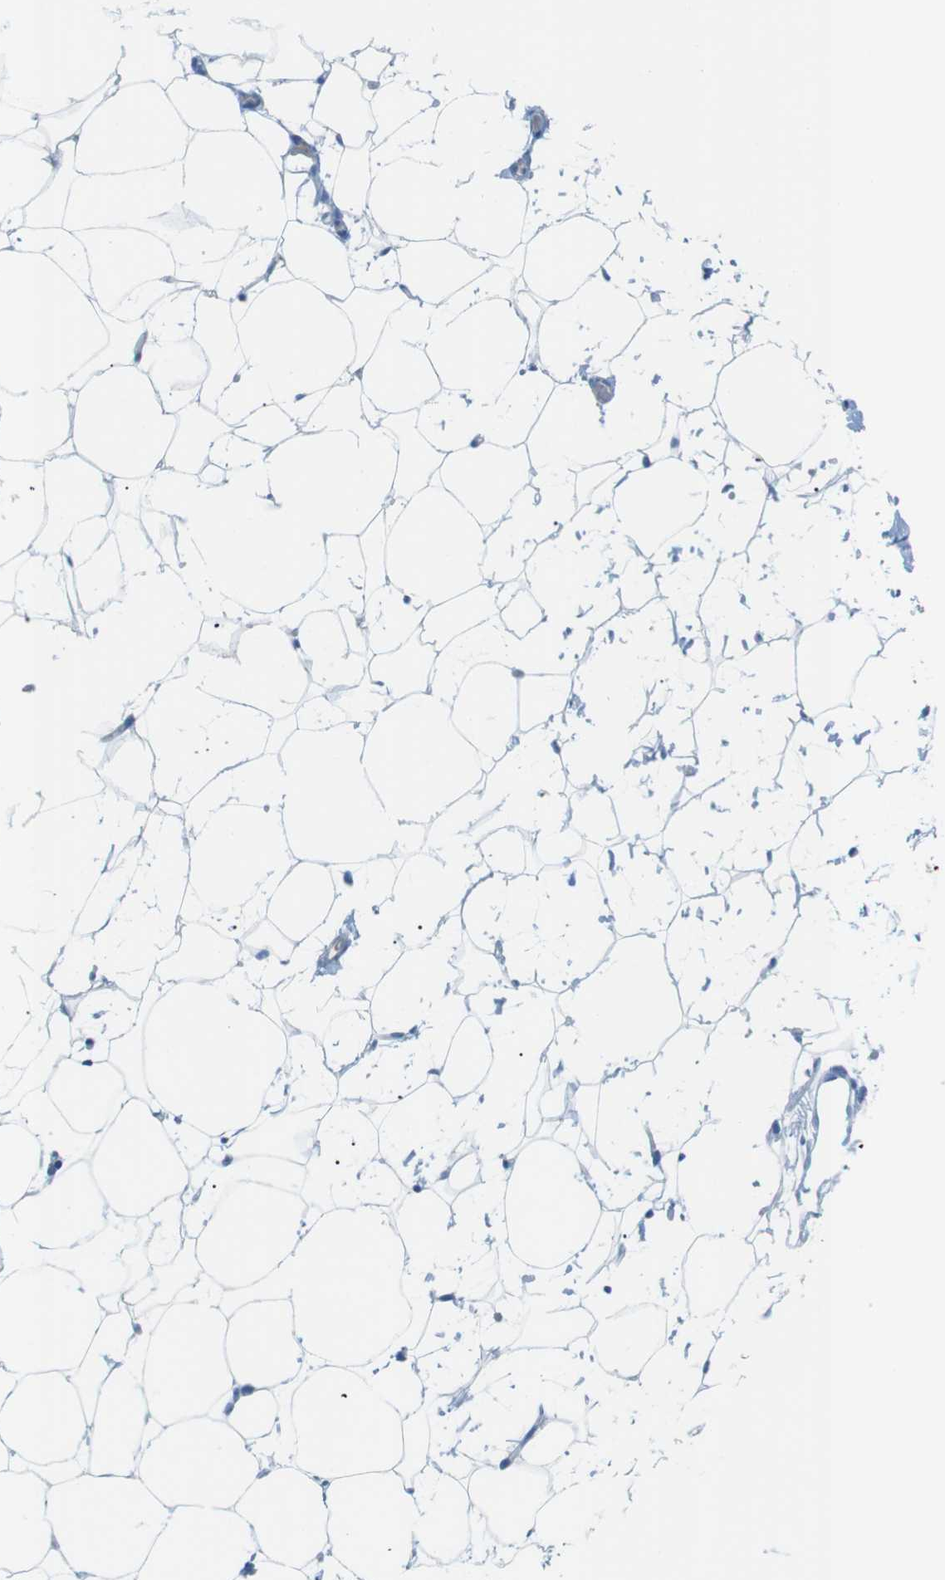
{"staining": {"intensity": "negative", "quantity": "none", "location": "none"}, "tissue": "adipose tissue", "cell_type": "Adipocytes", "image_type": "normal", "snomed": [{"axis": "morphology", "description": "Normal tissue, NOS"}, {"axis": "topography", "description": "Breast"}, {"axis": "topography", "description": "Soft tissue"}], "caption": "This is an IHC image of benign human adipose tissue. There is no positivity in adipocytes.", "gene": "AZGP1", "patient": {"sex": "female", "age": 75}}